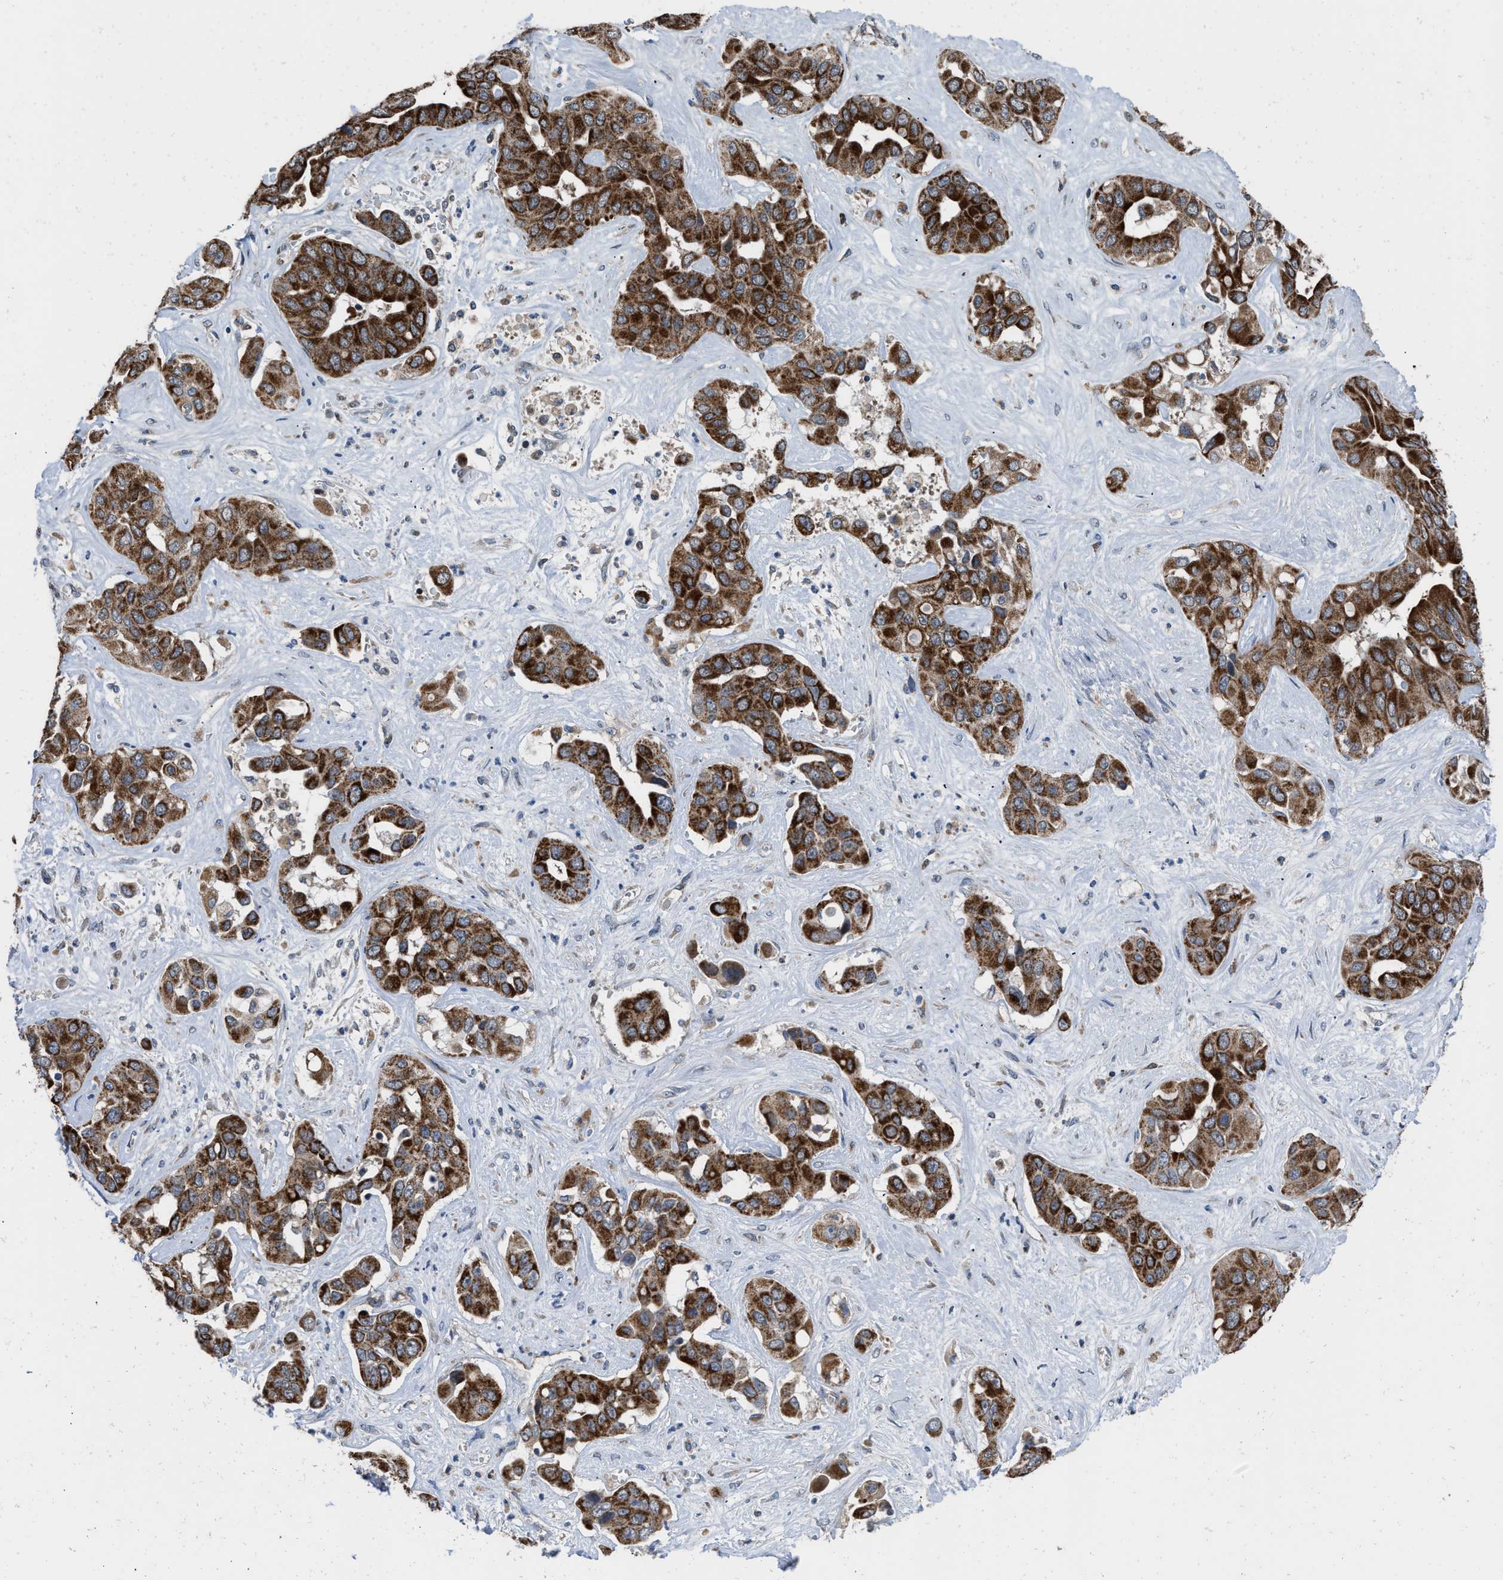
{"staining": {"intensity": "strong", "quantity": ">75%", "location": "cytoplasmic/membranous"}, "tissue": "liver cancer", "cell_type": "Tumor cells", "image_type": "cancer", "snomed": [{"axis": "morphology", "description": "Cholangiocarcinoma"}, {"axis": "topography", "description": "Liver"}], "caption": "Cholangiocarcinoma (liver) tissue displays strong cytoplasmic/membranous staining in about >75% of tumor cells", "gene": "AKAP1", "patient": {"sex": "female", "age": 52}}